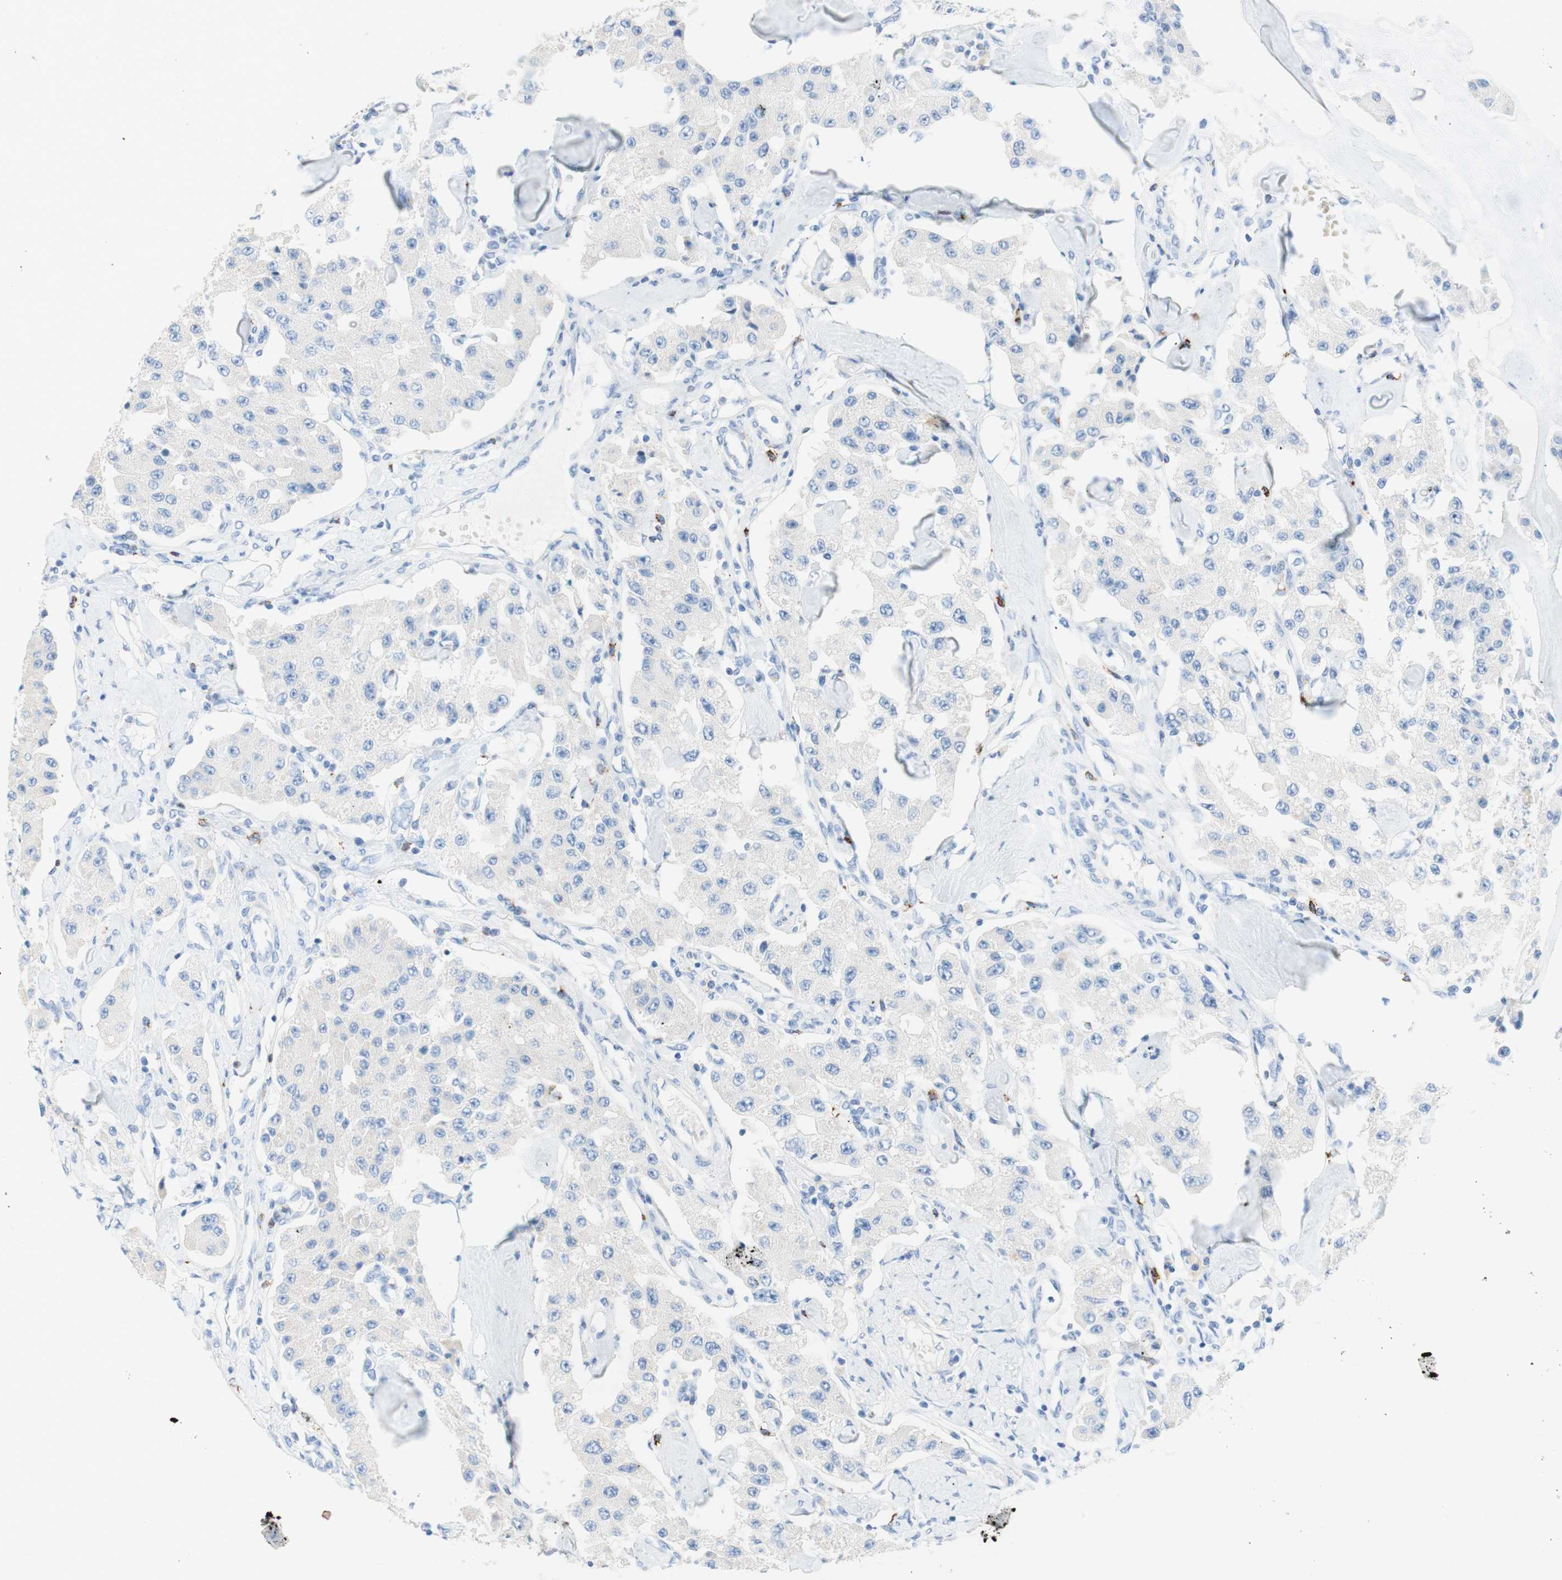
{"staining": {"intensity": "negative", "quantity": "none", "location": "none"}, "tissue": "carcinoid", "cell_type": "Tumor cells", "image_type": "cancer", "snomed": [{"axis": "morphology", "description": "Carcinoid, malignant, NOS"}, {"axis": "topography", "description": "Pancreas"}], "caption": "Immunohistochemistry histopathology image of neoplastic tissue: carcinoid stained with DAB (3,3'-diaminobenzidine) shows no significant protein positivity in tumor cells.", "gene": "CEACAM1", "patient": {"sex": "male", "age": 41}}